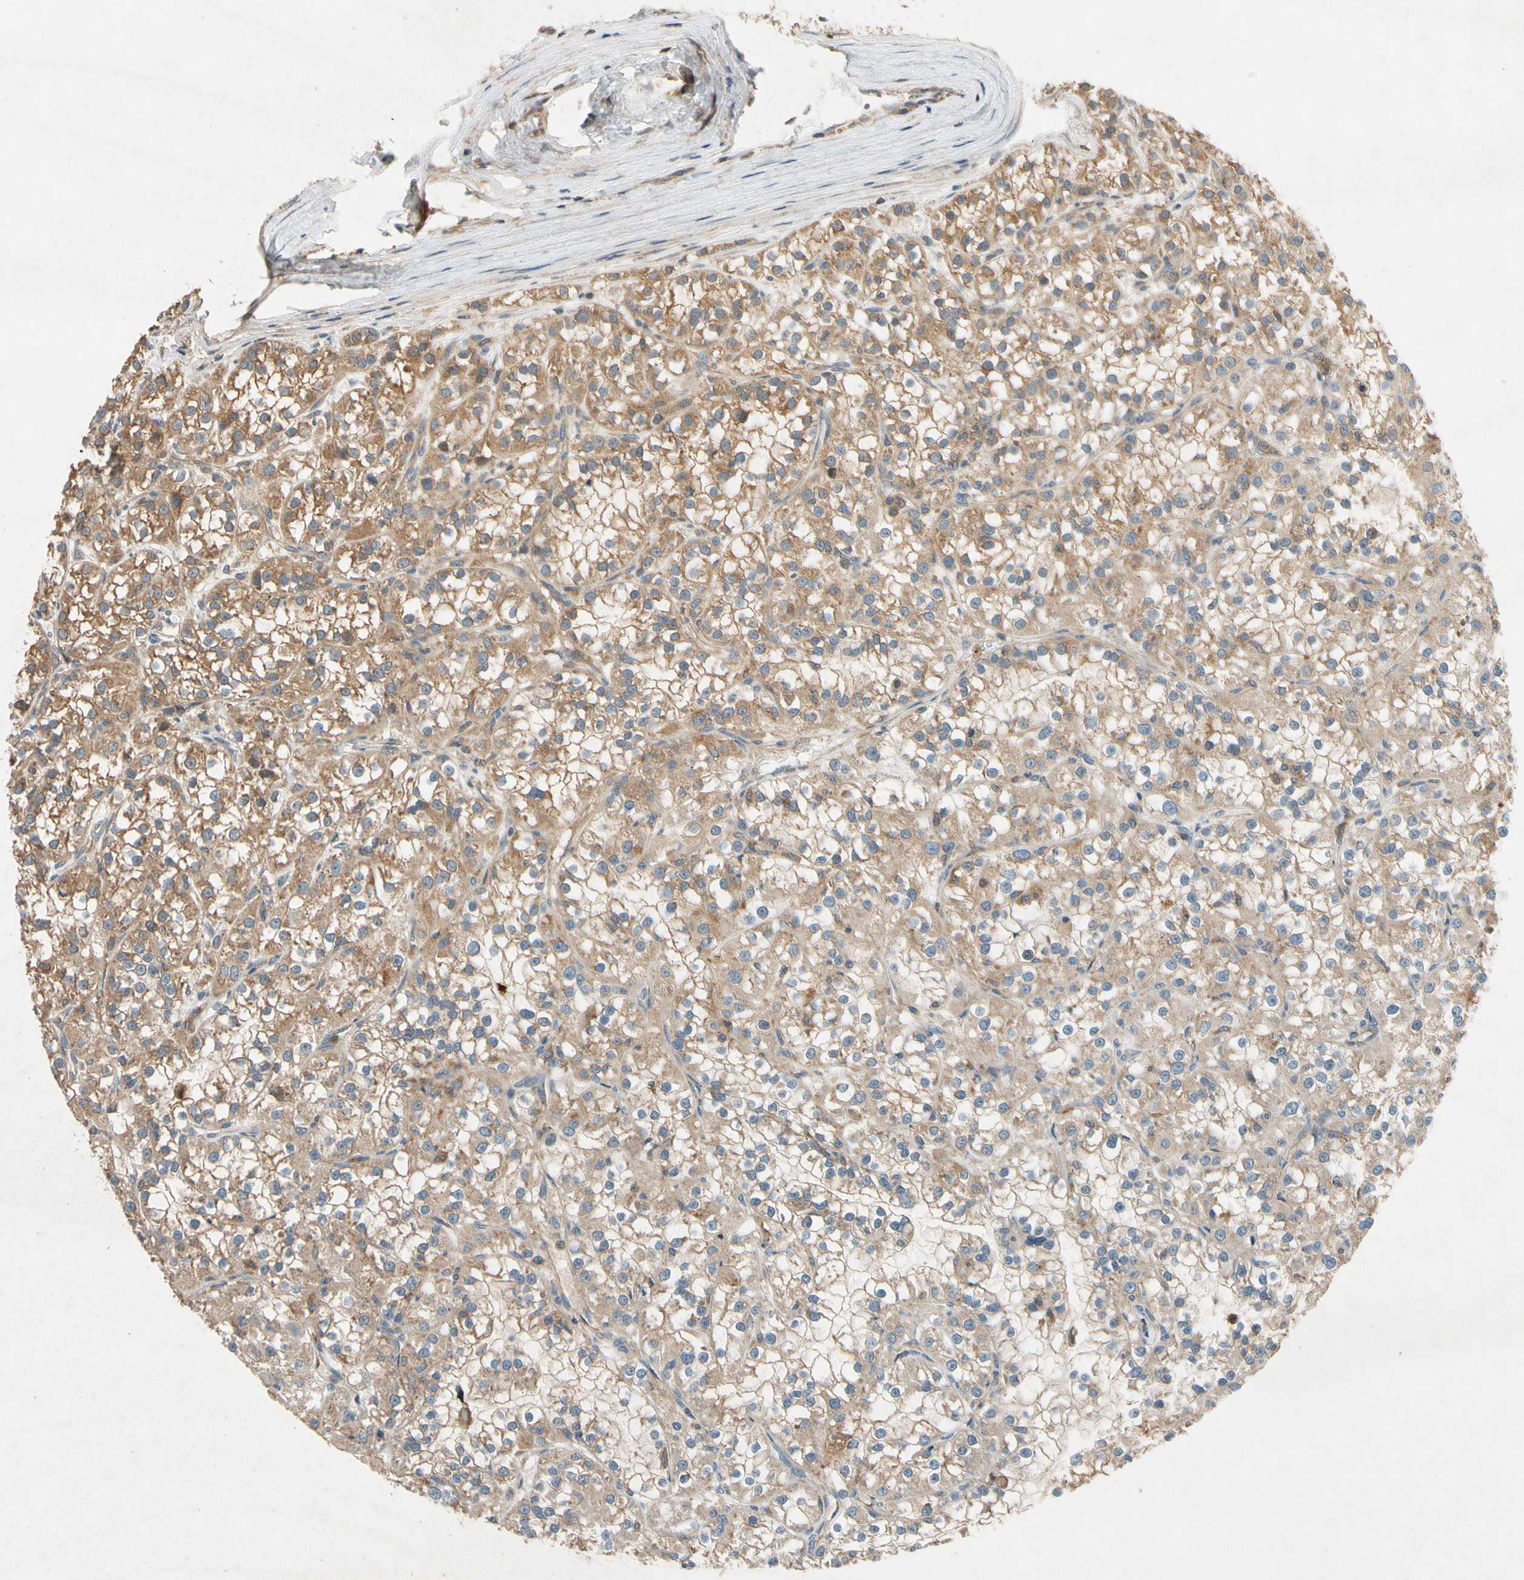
{"staining": {"intensity": "moderate", "quantity": "25%-75%", "location": "cytoplasmic/membranous"}, "tissue": "renal cancer", "cell_type": "Tumor cells", "image_type": "cancer", "snomed": [{"axis": "morphology", "description": "Adenocarcinoma, NOS"}, {"axis": "topography", "description": "Kidney"}], "caption": "This is an image of immunohistochemistry staining of renal cancer (adenocarcinoma), which shows moderate positivity in the cytoplasmic/membranous of tumor cells.", "gene": "USP46", "patient": {"sex": "female", "age": 52}}